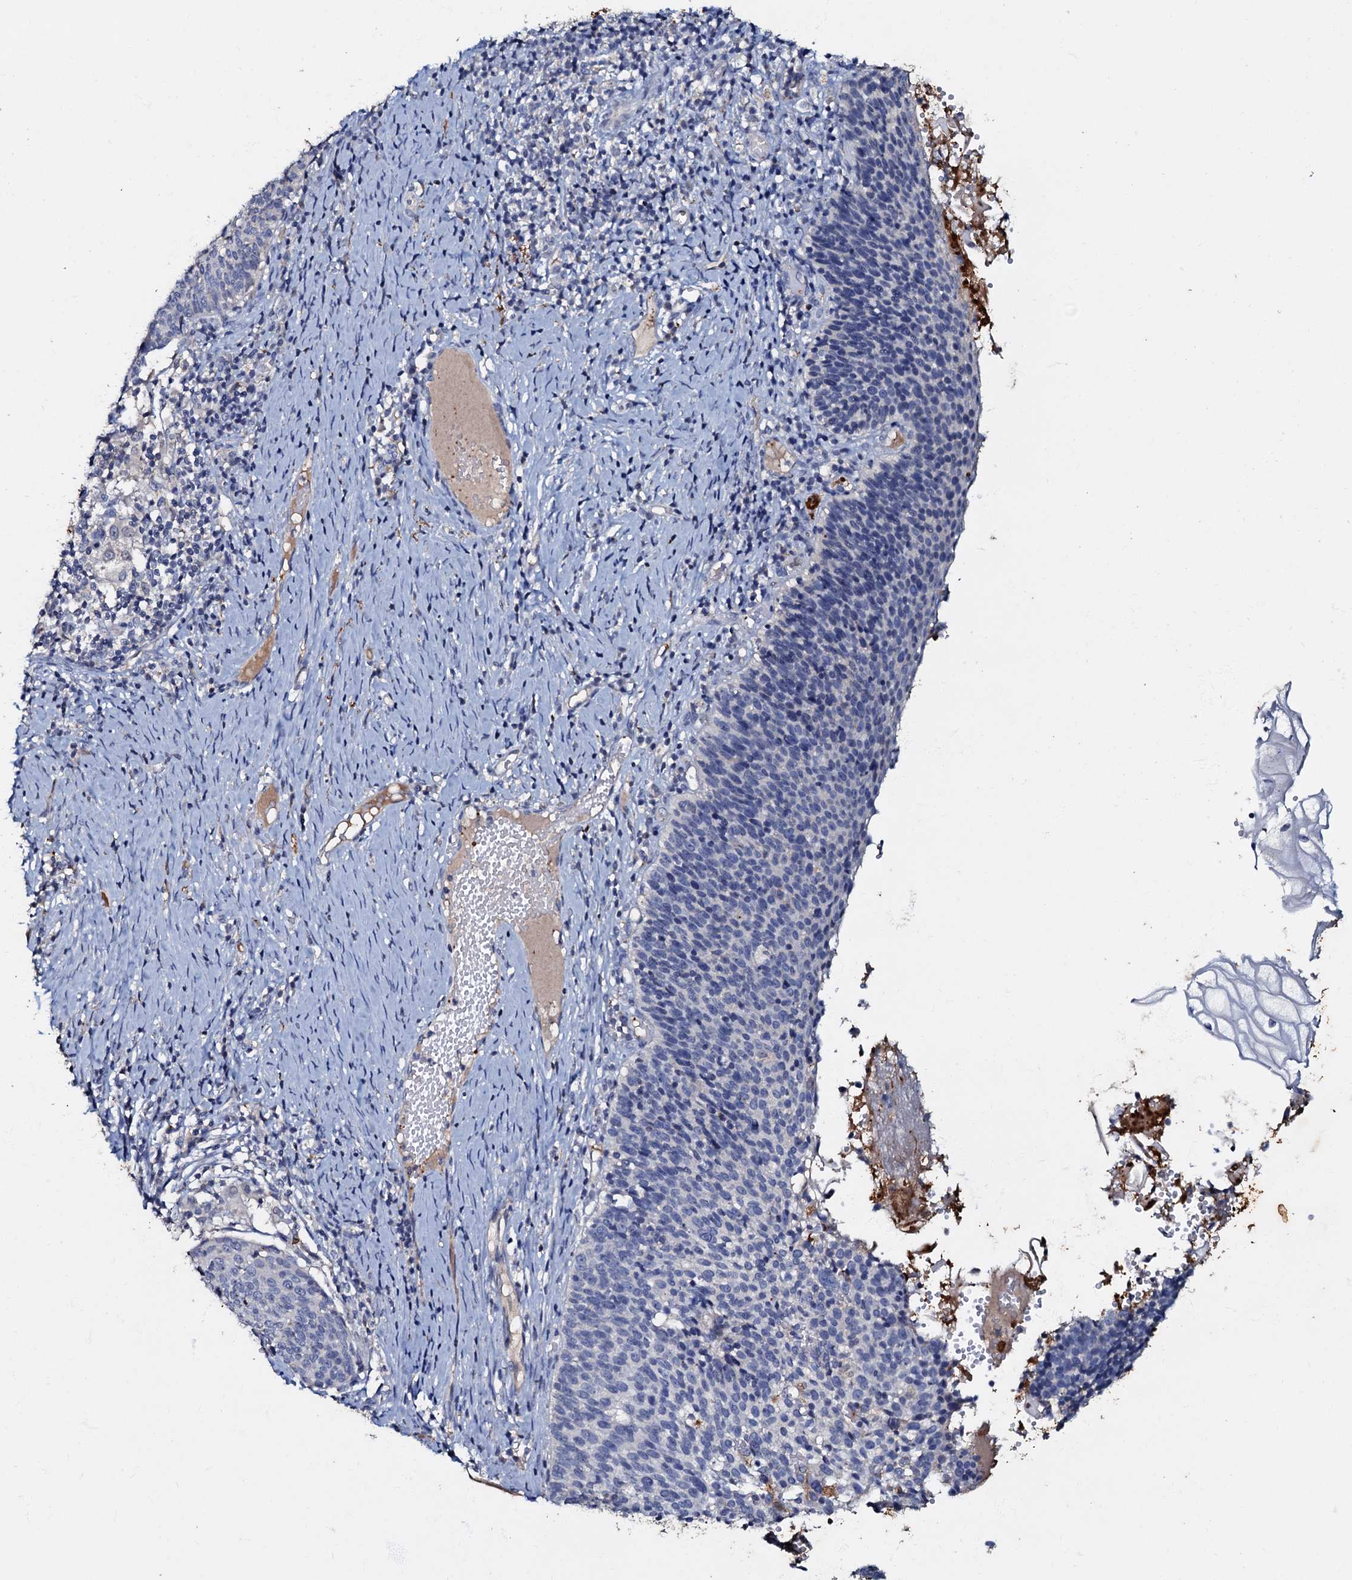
{"staining": {"intensity": "negative", "quantity": "none", "location": "none"}, "tissue": "cervical cancer", "cell_type": "Tumor cells", "image_type": "cancer", "snomed": [{"axis": "morphology", "description": "Normal tissue, NOS"}, {"axis": "morphology", "description": "Squamous cell carcinoma, NOS"}, {"axis": "topography", "description": "Cervix"}], "caption": "The image reveals no staining of tumor cells in cervical squamous cell carcinoma. (Stains: DAB (3,3'-diaminobenzidine) IHC with hematoxylin counter stain, Microscopy: brightfield microscopy at high magnification).", "gene": "MANSC4", "patient": {"sex": "female", "age": 39}}